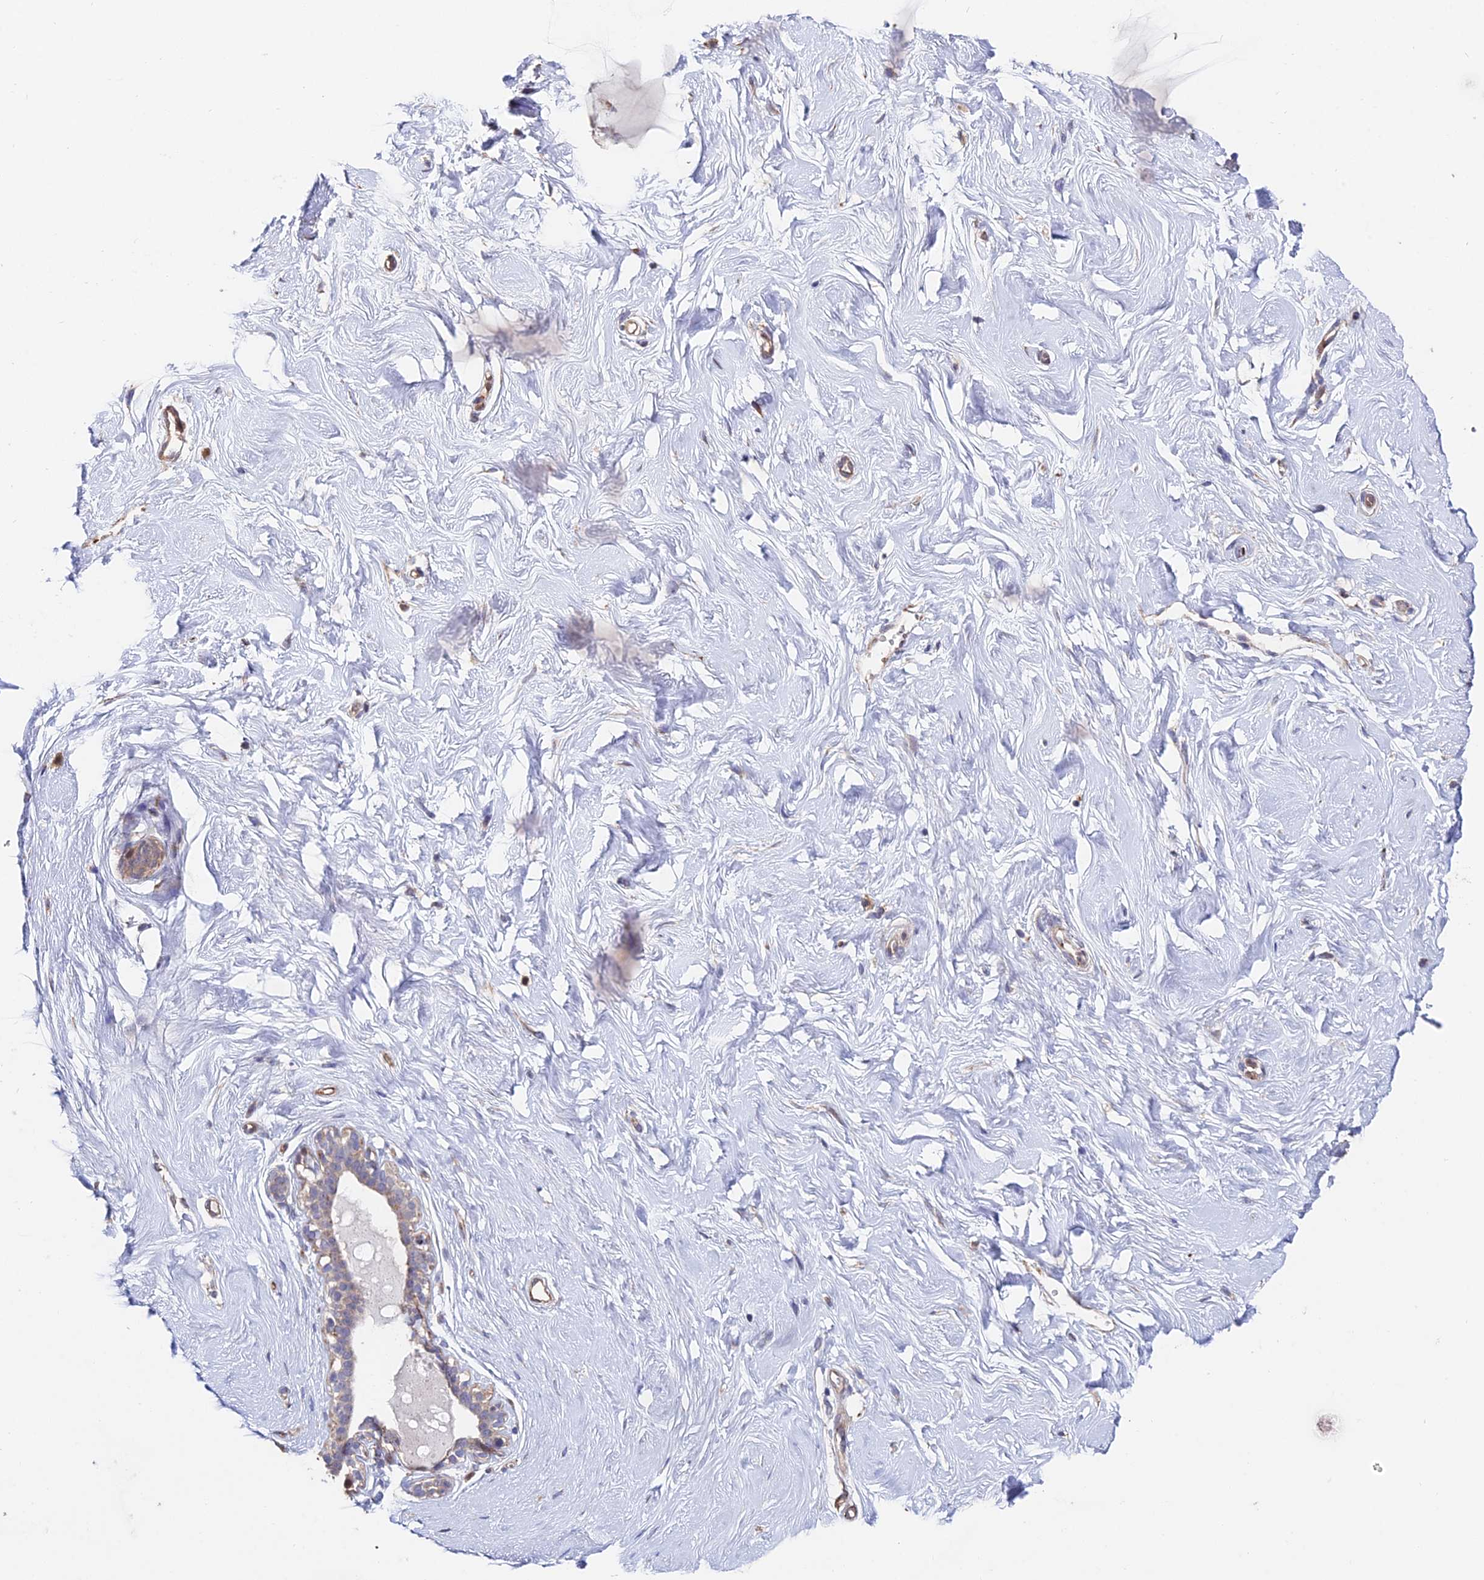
{"staining": {"intensity": "moderate", "quantity": "25%-75%", "location": "cytoplasmic/membranous"}, "tissue": "breast", "cell_type": "Adipocytes", "image_type": "normal", "snomed": [{"axis": "morphology", "description": "Normal tissue, NOS"}, {"axis": "morphology", "description": "Adenoma, NOS"}, {"axis": "topography", "description": "Breast"}], "caption": "The histopathology image shows staining of benign breast, revealing moderate cytoplasmic/membranous protein positivity (brown color) within adipocytes.", "gene": "ACTR5", "patient": {"sex": "female", "age": 23}}